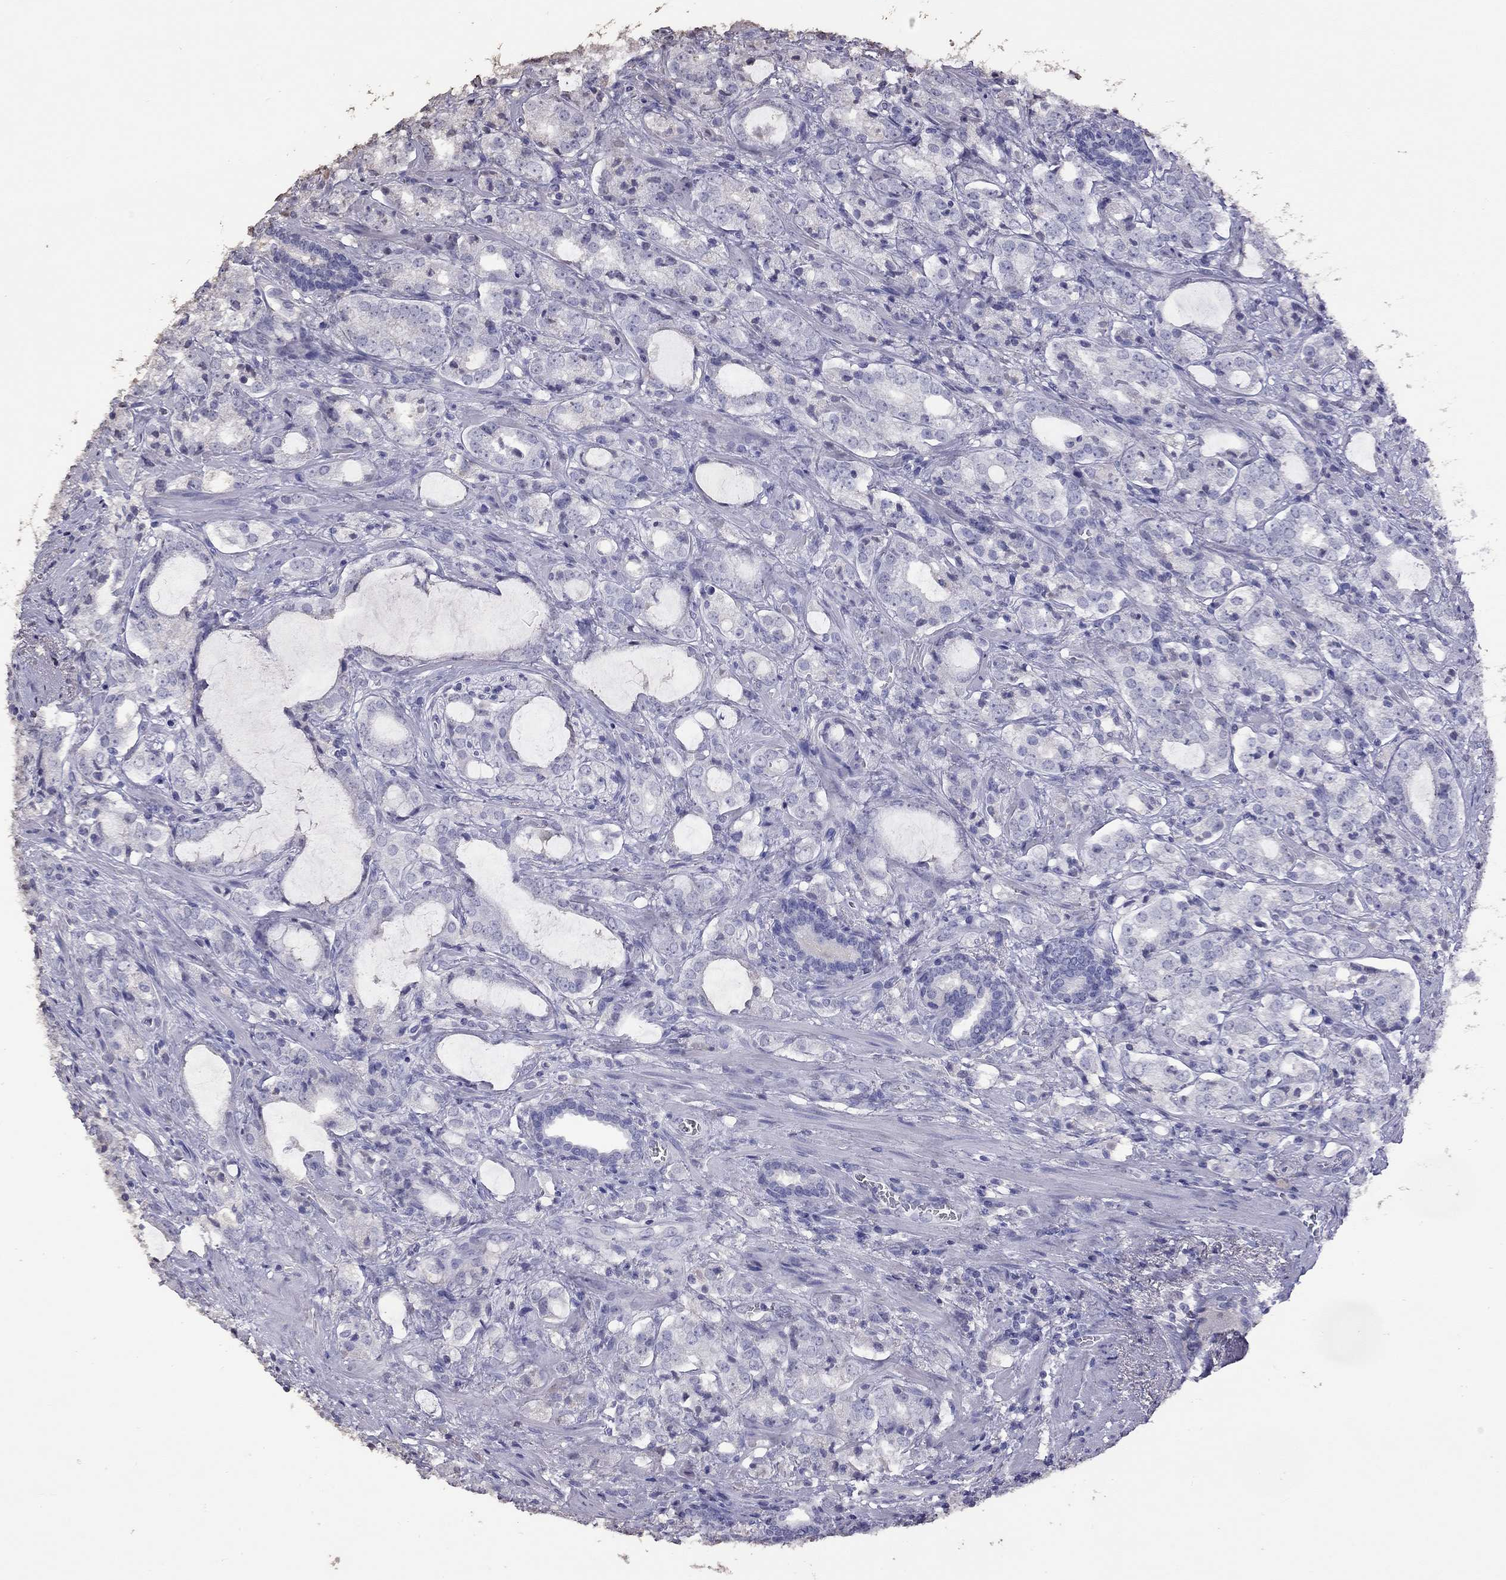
{"staining": {"intensity": "negative", "quantity": "none", "location": "none"}, "tissue": "prostate cancer", "cell_type": "Tumor cells", "image_type": "cancer", "snomed": [{"axis": "morphology", "description": "Adenocarcinoma, NOS"}, {"axis": "topography", "description": "Prostate"}], "caption": "Tumor cells are negative for brown protein staining in prostate adenocarcinoma.", "gene": "SUN3", "patient": {"sex": "male", "age": 66}}